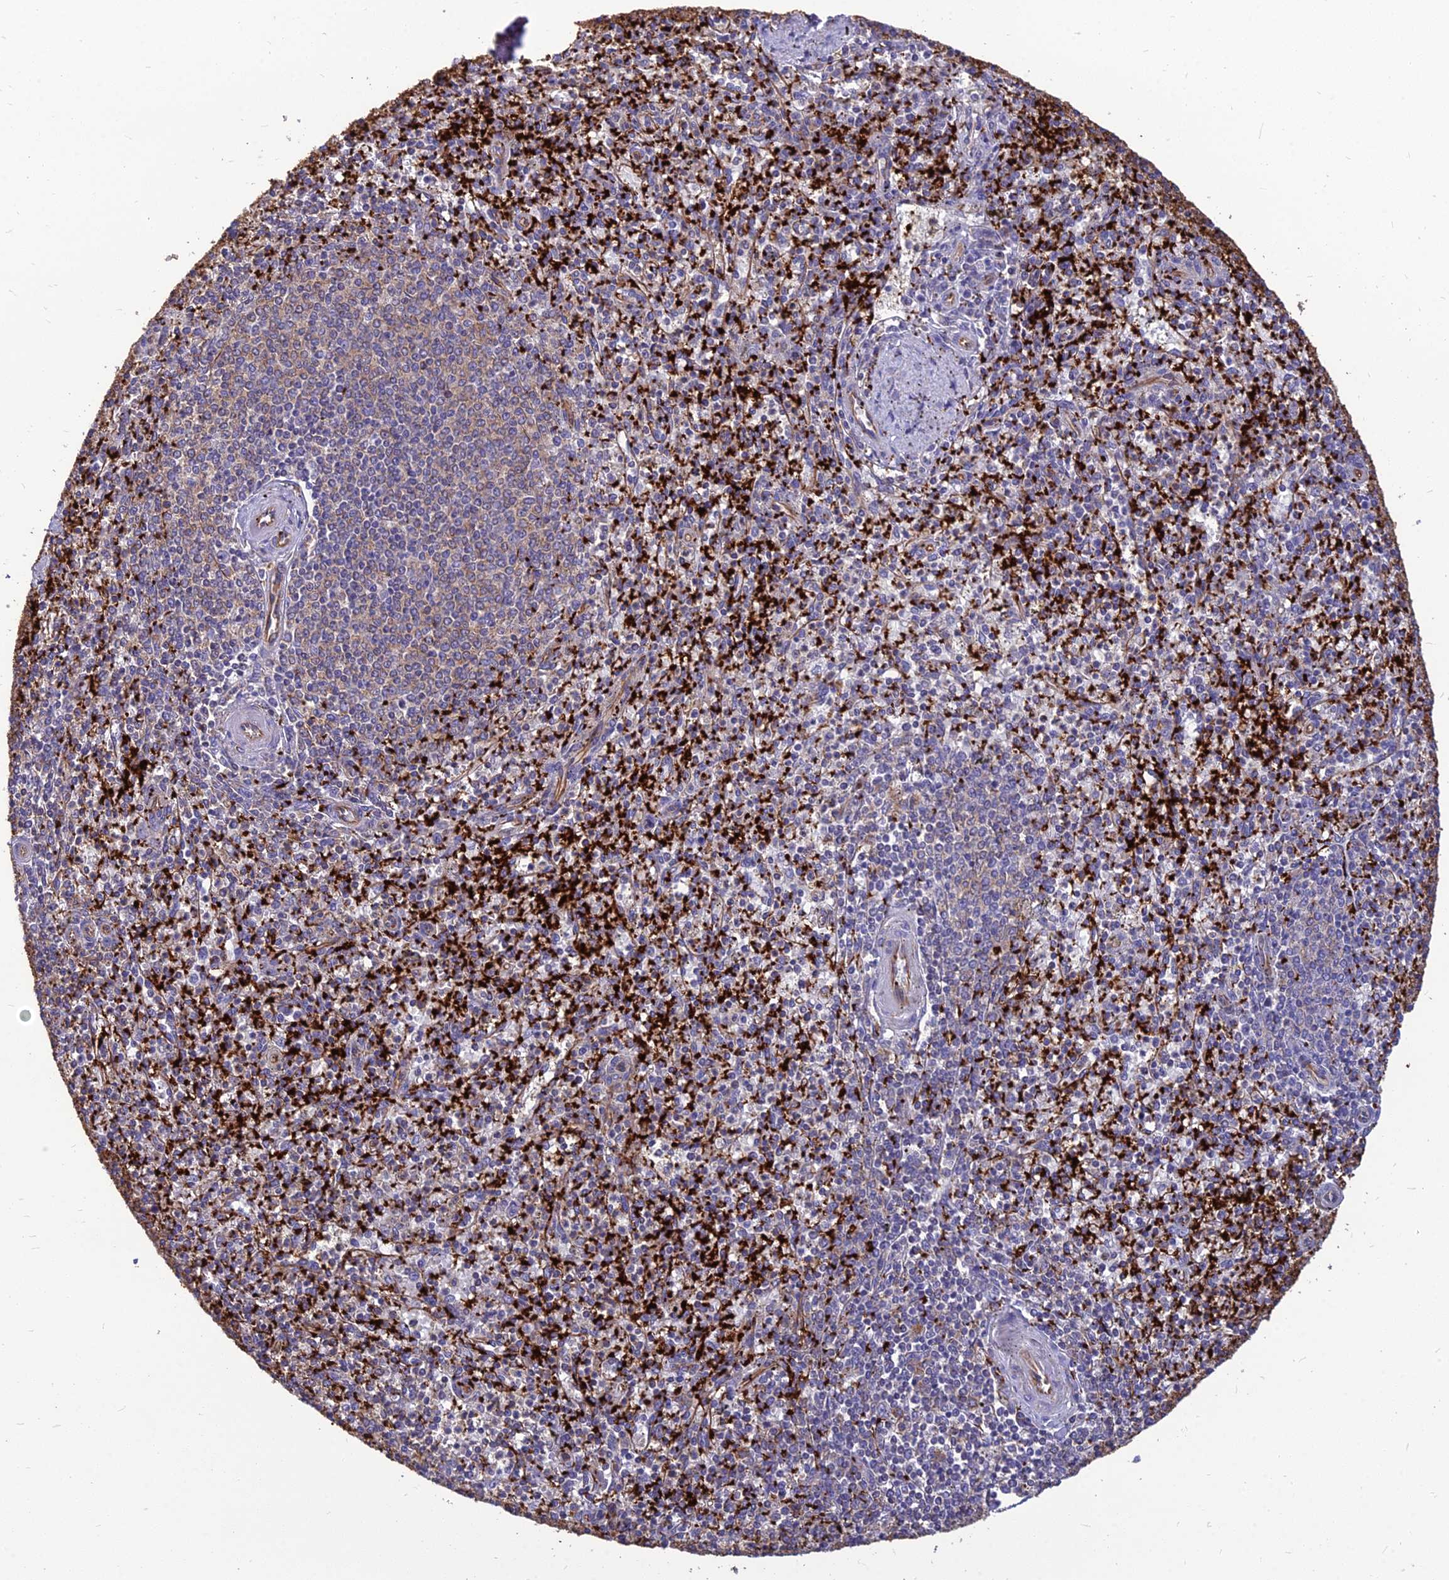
{"staining": {"intensity": "negative", "quantity": "none", "location": "none"}, "tissue": "spleen", "cell_type": "Cells in red pulp", "image_type": "normal", "snomed": [{"axis": "morphology", "description": "Normal tissue, NOS"}, {"axis": "topography", "description": "Spleen"}], "caption": "The image shows no significant positivity in cells in red pulp of spleen.", "gene": "PSMD11", "patient": {"sex": "male", "age": 72}}